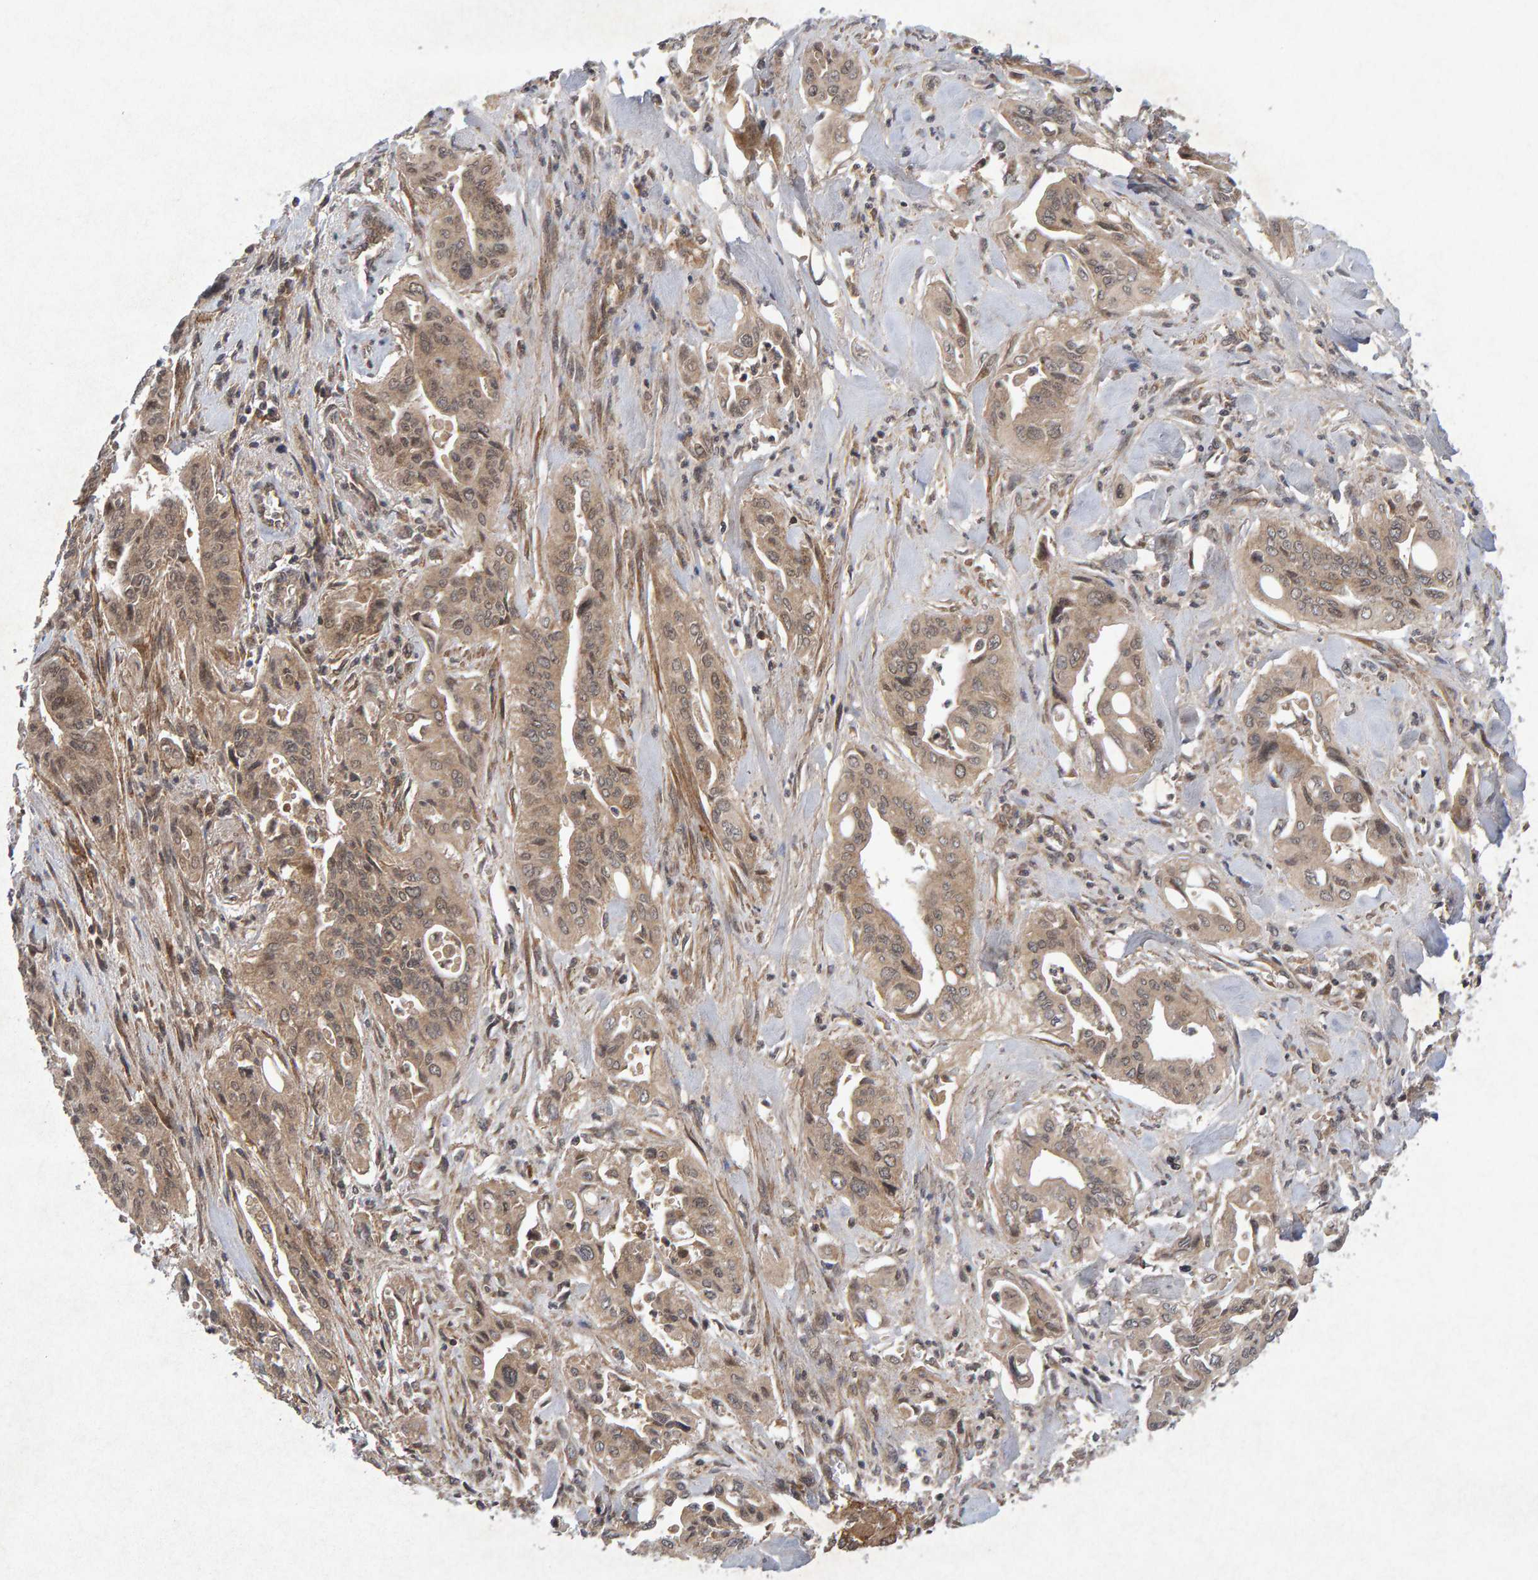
{"staining": {"intensity": "moderate", "quantity": ">75%", "location": "cytoplasmic/membranous"}, "tissue": "pancreatic cancer", "cell_type": "Tumor cells", "image_type": "cancer", "snomed": [{"axis": "morphology", "description": "Adenocarcinoma, NOS"}, {"axis": "topography", "description": "Pancreas"}], "caption": "Protein expression analysis of human pancreatic cancer reveals moderate cytoplasmic/membranous staining in about >75% of tumor cells.", "gene": "CDH2", "patient": {"sex": "male", "age": 77}}